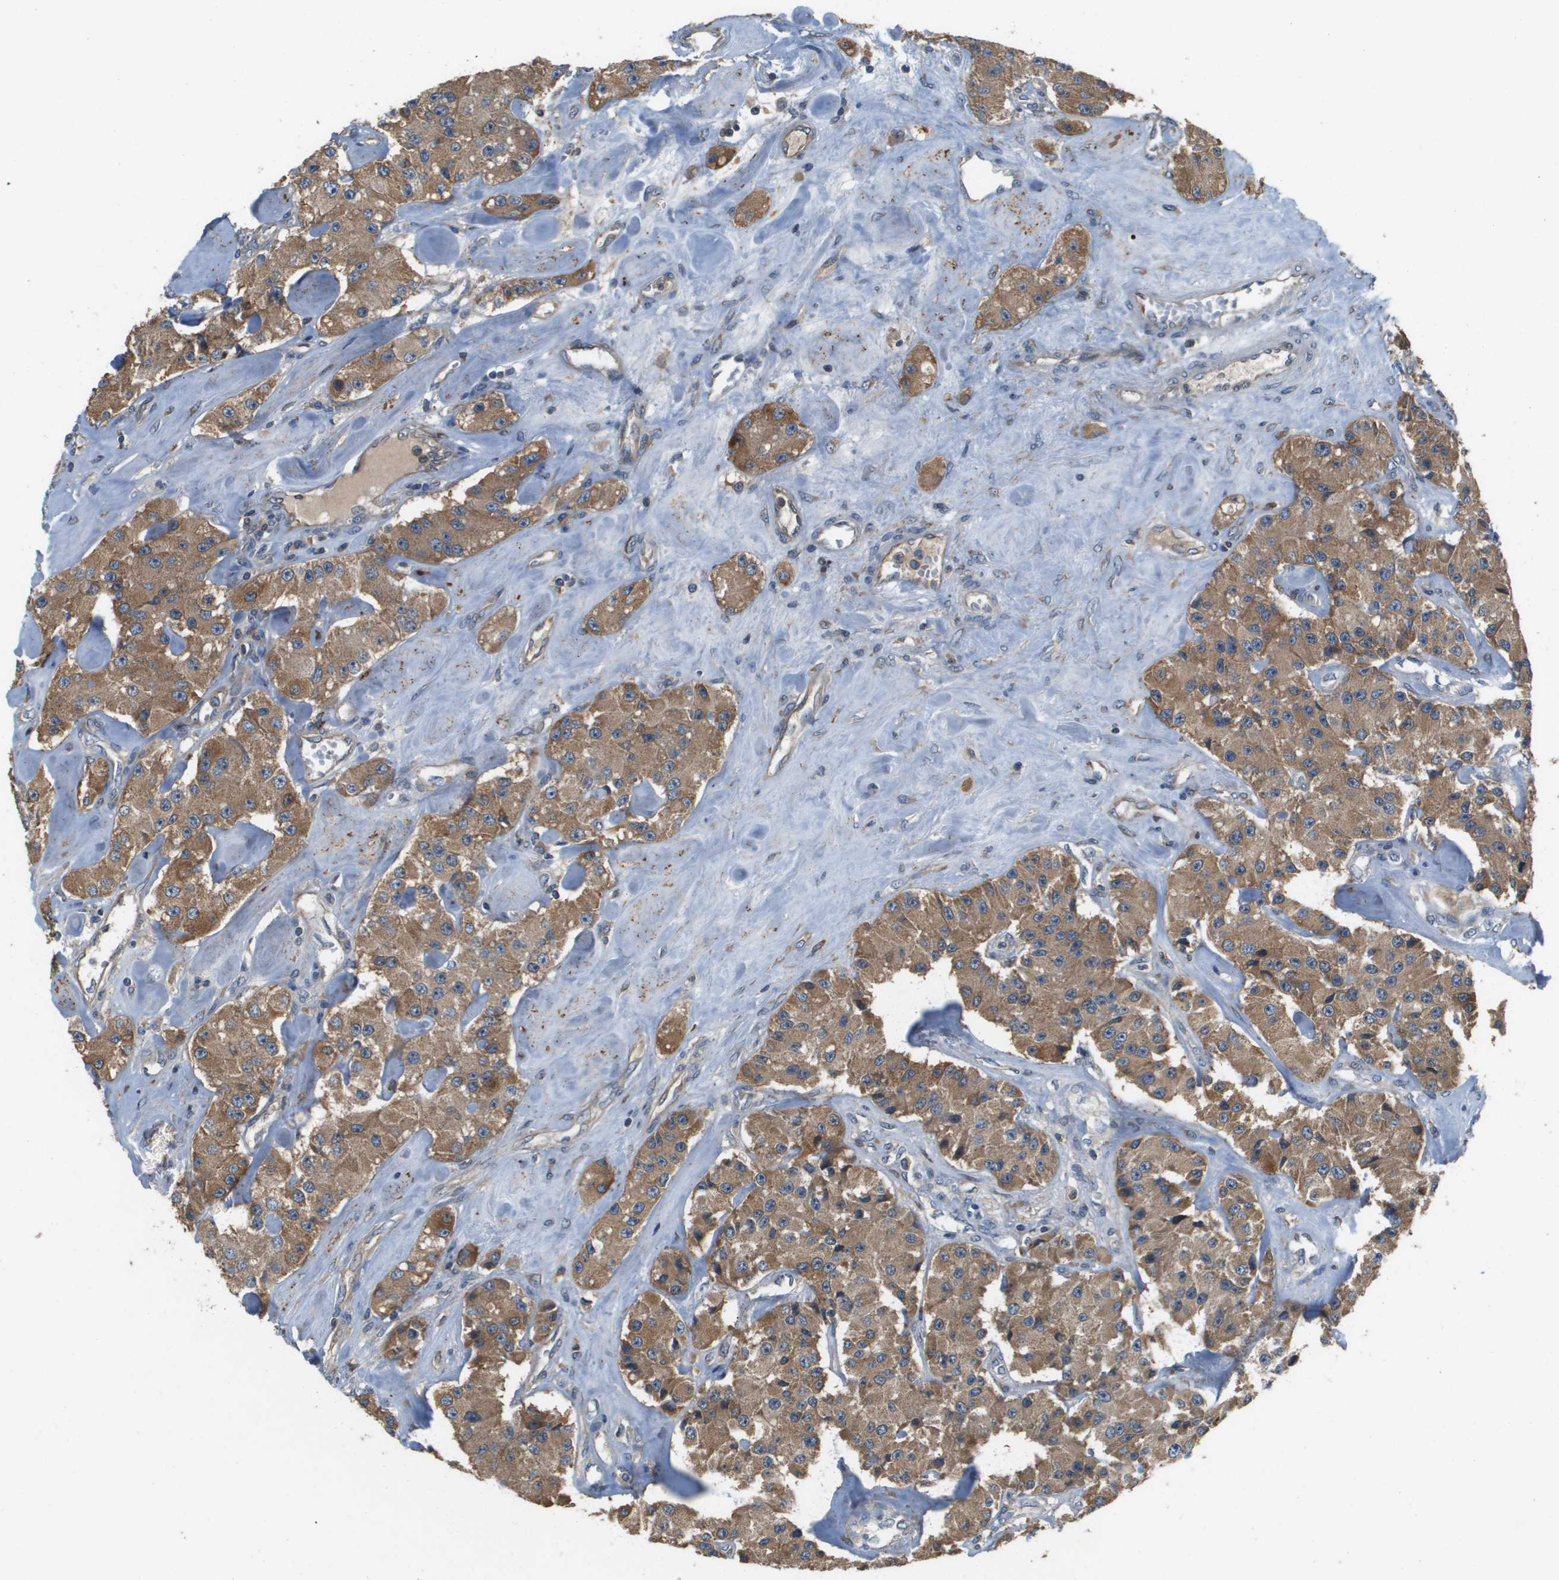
{"staining": {"intensity": "moderate", "quantity": ">75%", "location": "cytoplasmic/membranous"}, "tissue": "carcinoid", "cell_type": "Tumor cells", "image_type": "cancer", "snomed": [{"axis": "morphology", "description": "Carcinoid, malignant, NOS"}, {"axis": "topography", "description": "Pancreas"}], "caption": "Carcinoid tissue reveals moderate cytoplasmic/membranous positivity in about >75% of tumor cells", "gene": "SAMSN1", "patient": {"sex": "male", "age": 41}}